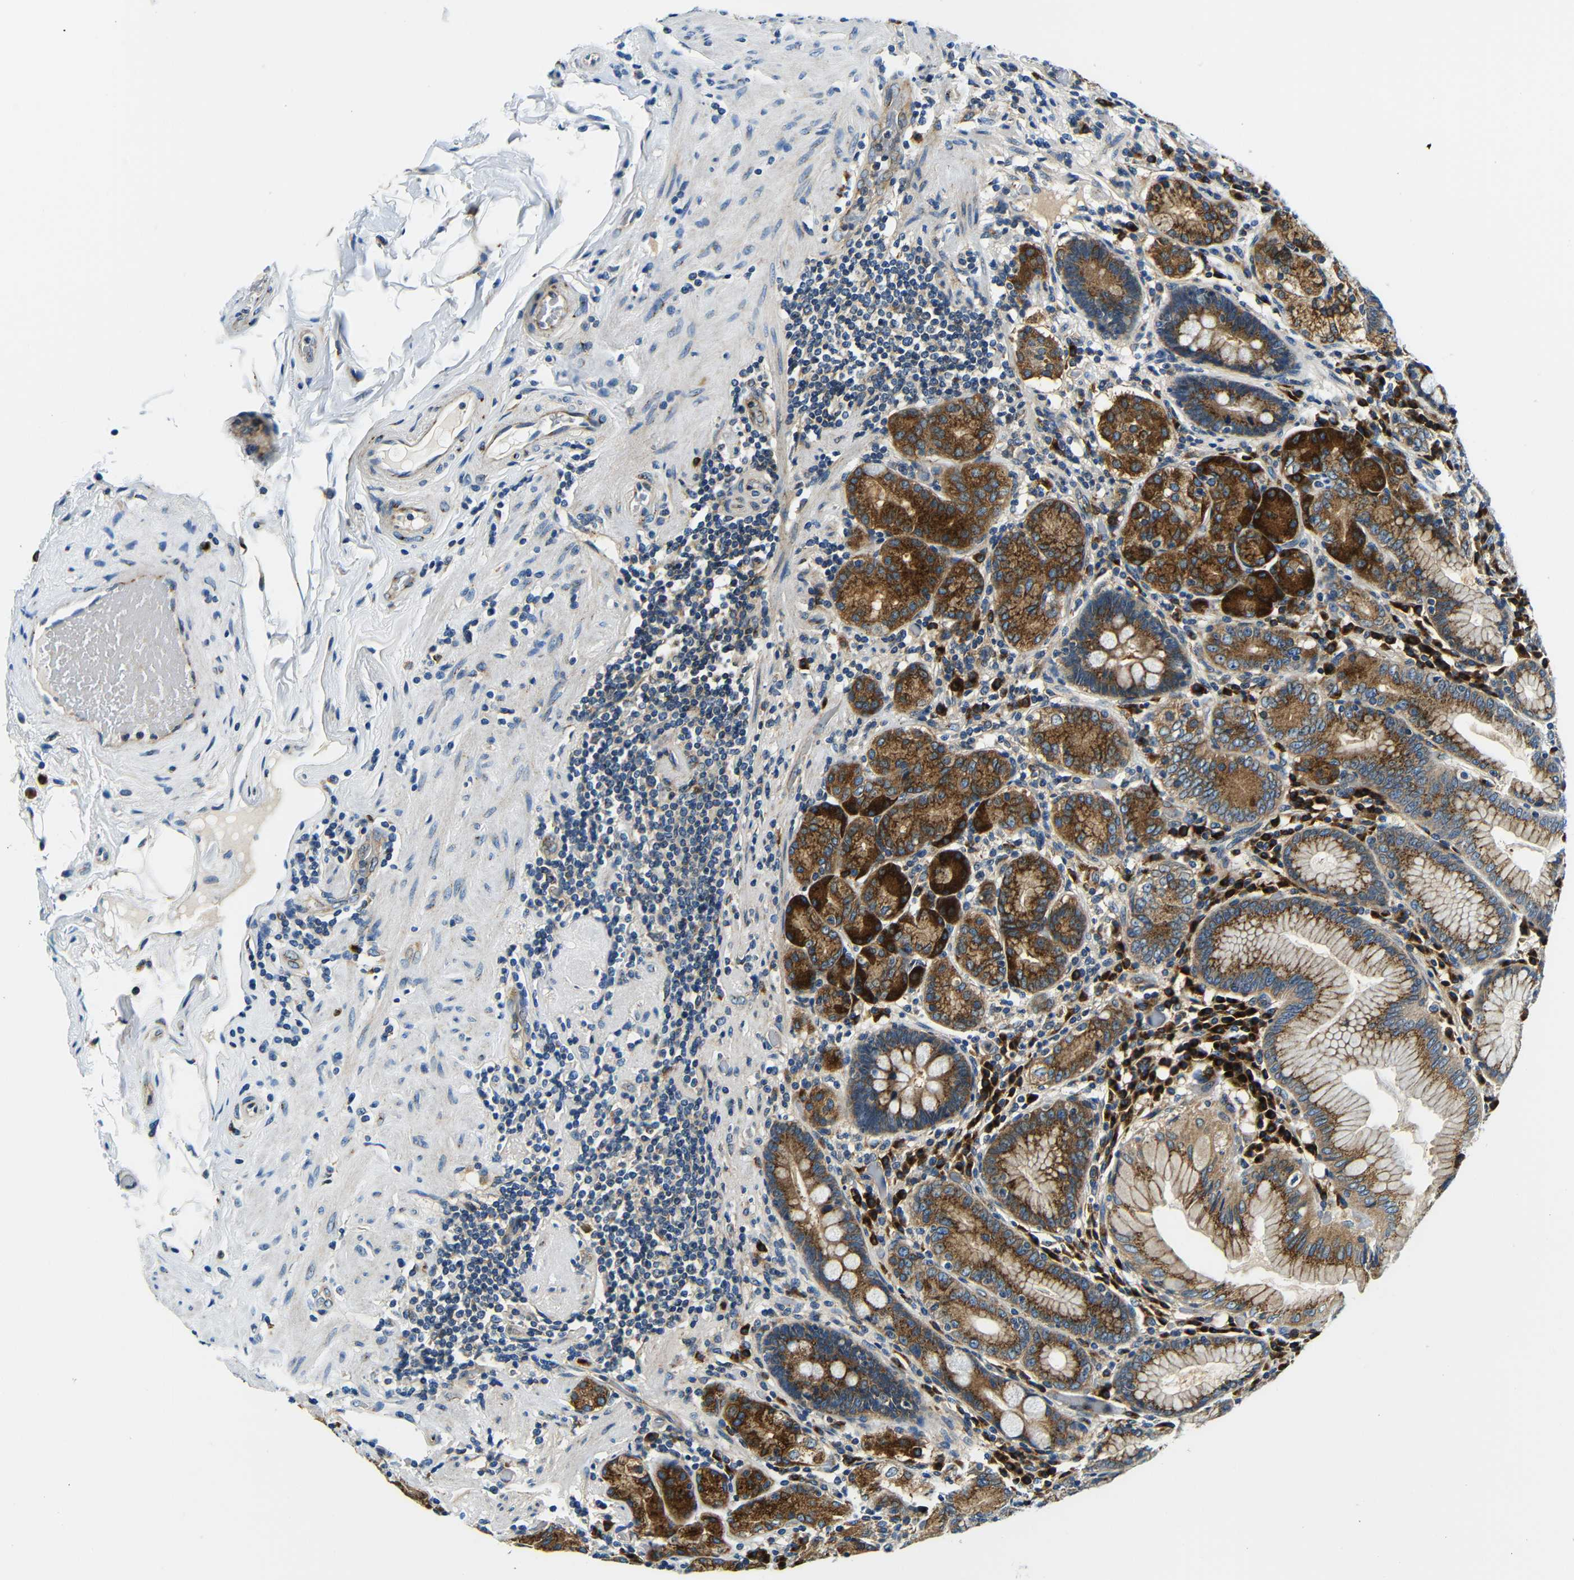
{"staining": {"intensity": "strong", "quantity": ">75%", "location": "cytoplasmic/membranous"}, "tissue": "stomach", "cell_type": "Glandular cells", "image_type": "normal", "snomed": [{"axis": "morphology", "description": "Normal tissue, NOS"}, {"axis": "topography", "description": "Stomach, lower"}], "caption": "Strong cytoplasmic/membranous protein staining is identified in approximately >75% of glandular cells in stomach. (brown staining indicates protein expression, while blue staining denotes nuclei).", "gene": "USO1", "patient": {"sex": "female", "age": 76}}